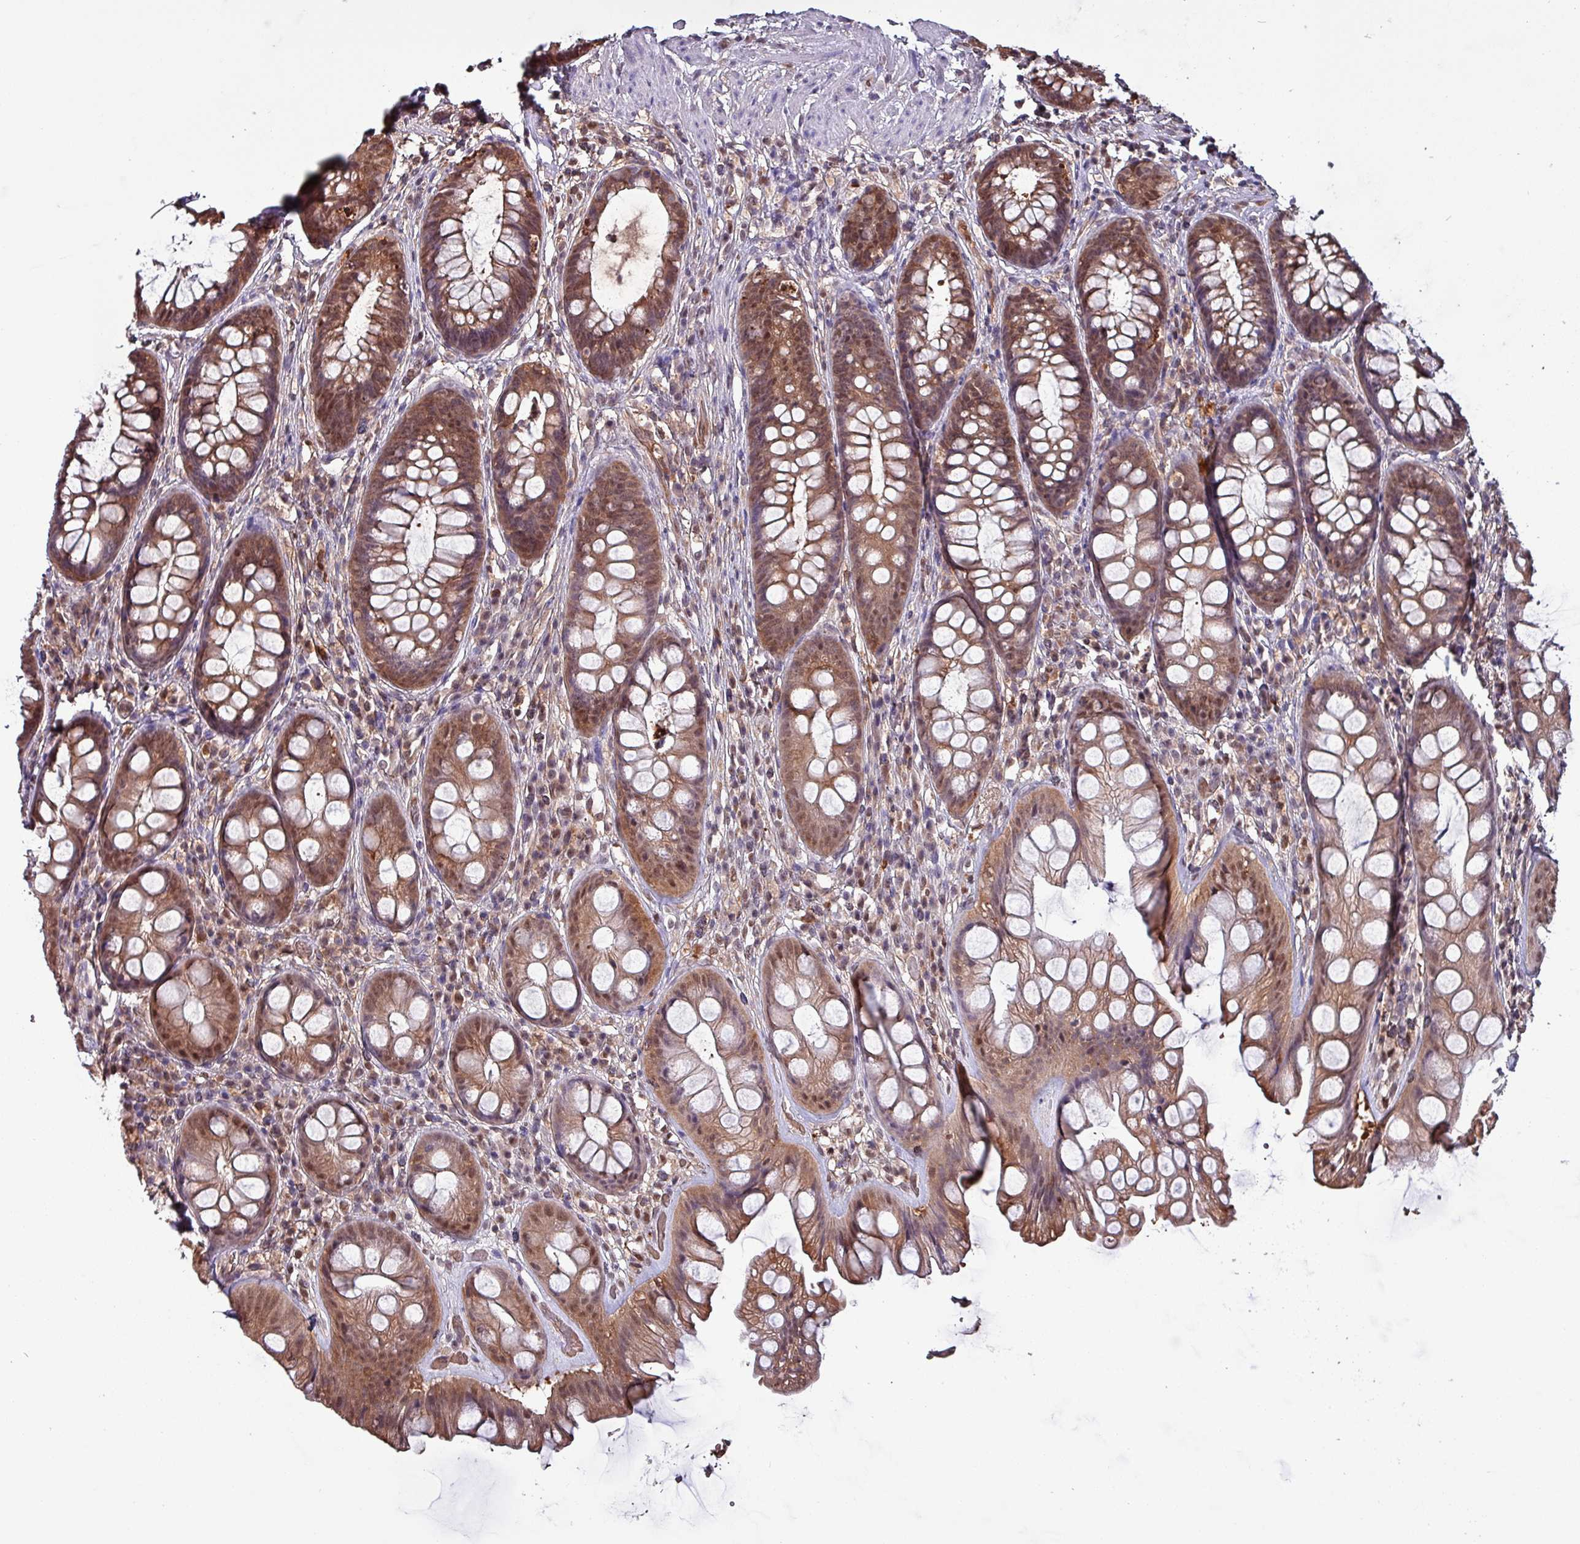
{"staining": {"intensity": "moderate", "quantity": ">75%", "location": "cytoplasmic/membranous,nuclear"}, "tissue": "rectum", "cell_type": "Glandular cells", "image_type": "normal", "snomed": [{"axis": "morphology", "description": "Normal tissue, NOS"}, {"axis": "topography", "description": "Rectum"}], "caption": "Immunohistochemical staining of benign human rectum displays medium levels of moderate cytoplasmic/membranous,nuclear expression in about >75% of glandular cells.", "gene": "PSMB8", "patient": {"sex": "male", "age": 74}}